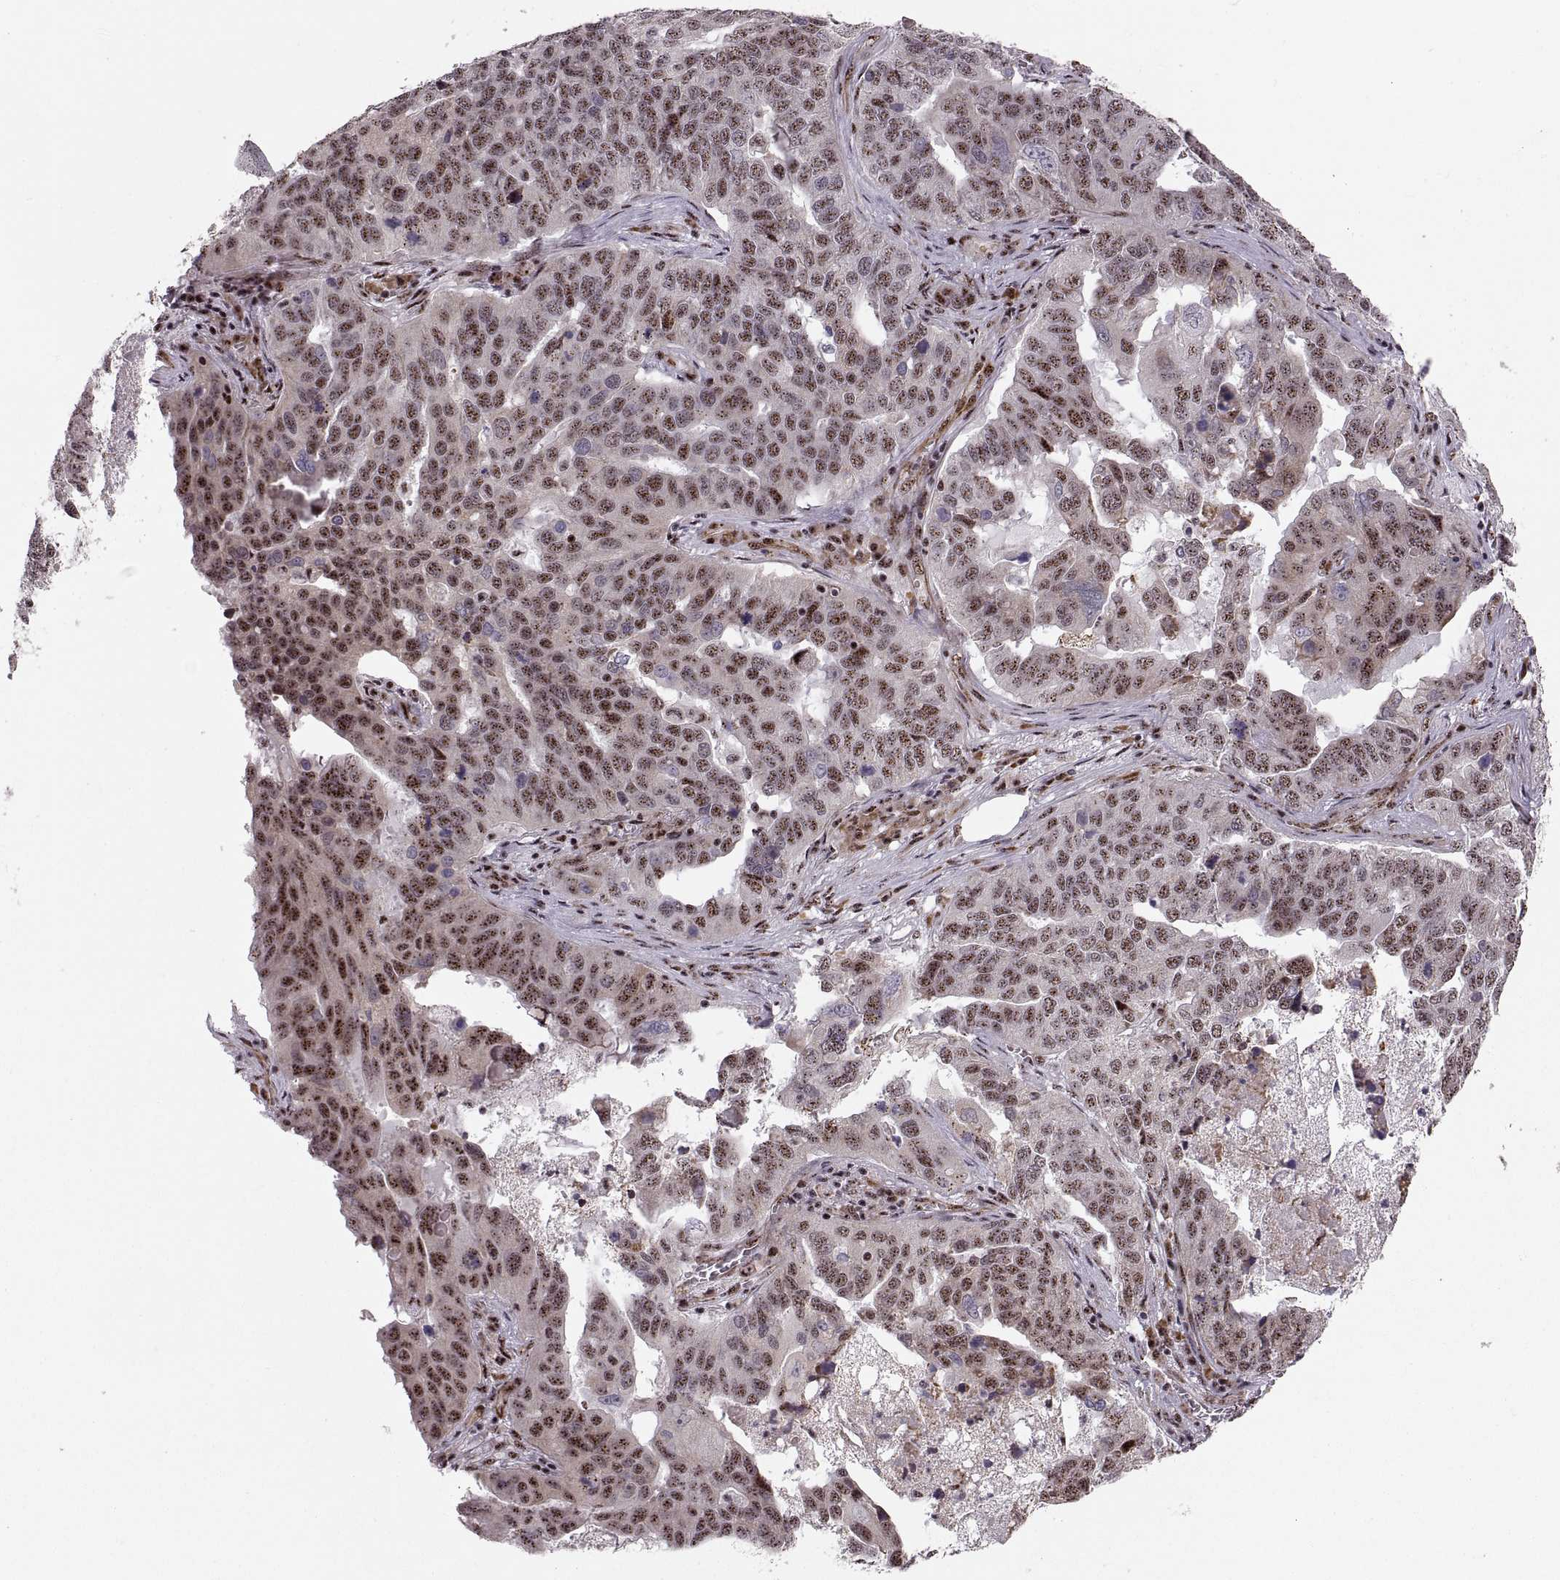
{"staining": {"intensity": "moderate", "quantity": "25%-75%", "location": "nuclear"}, "tissue": "ovarian cancer", "cell_type": "Tumor cells", "image_type": "cancer", "snomed": [{"axis": "morphology", "description": "Carcinoma, endometroid"}, {"axis": "topography", "description": "Soft tissue"}, {"axis": "topography", "description": "Ovary"}], "caption": "Protein expression analysis of human ovarian cancer reveals moderate nuclear staining in approximately 25%-75% of tumor cells. The staining is performed using DAB (3,3'-diaminobenzidine) brown chromogen to label protein expression. The nuclei are counter-stained blue using hematoxylin.", "gene": "ZCCHC17", "patient": {"sex": "female", "age": 52}}